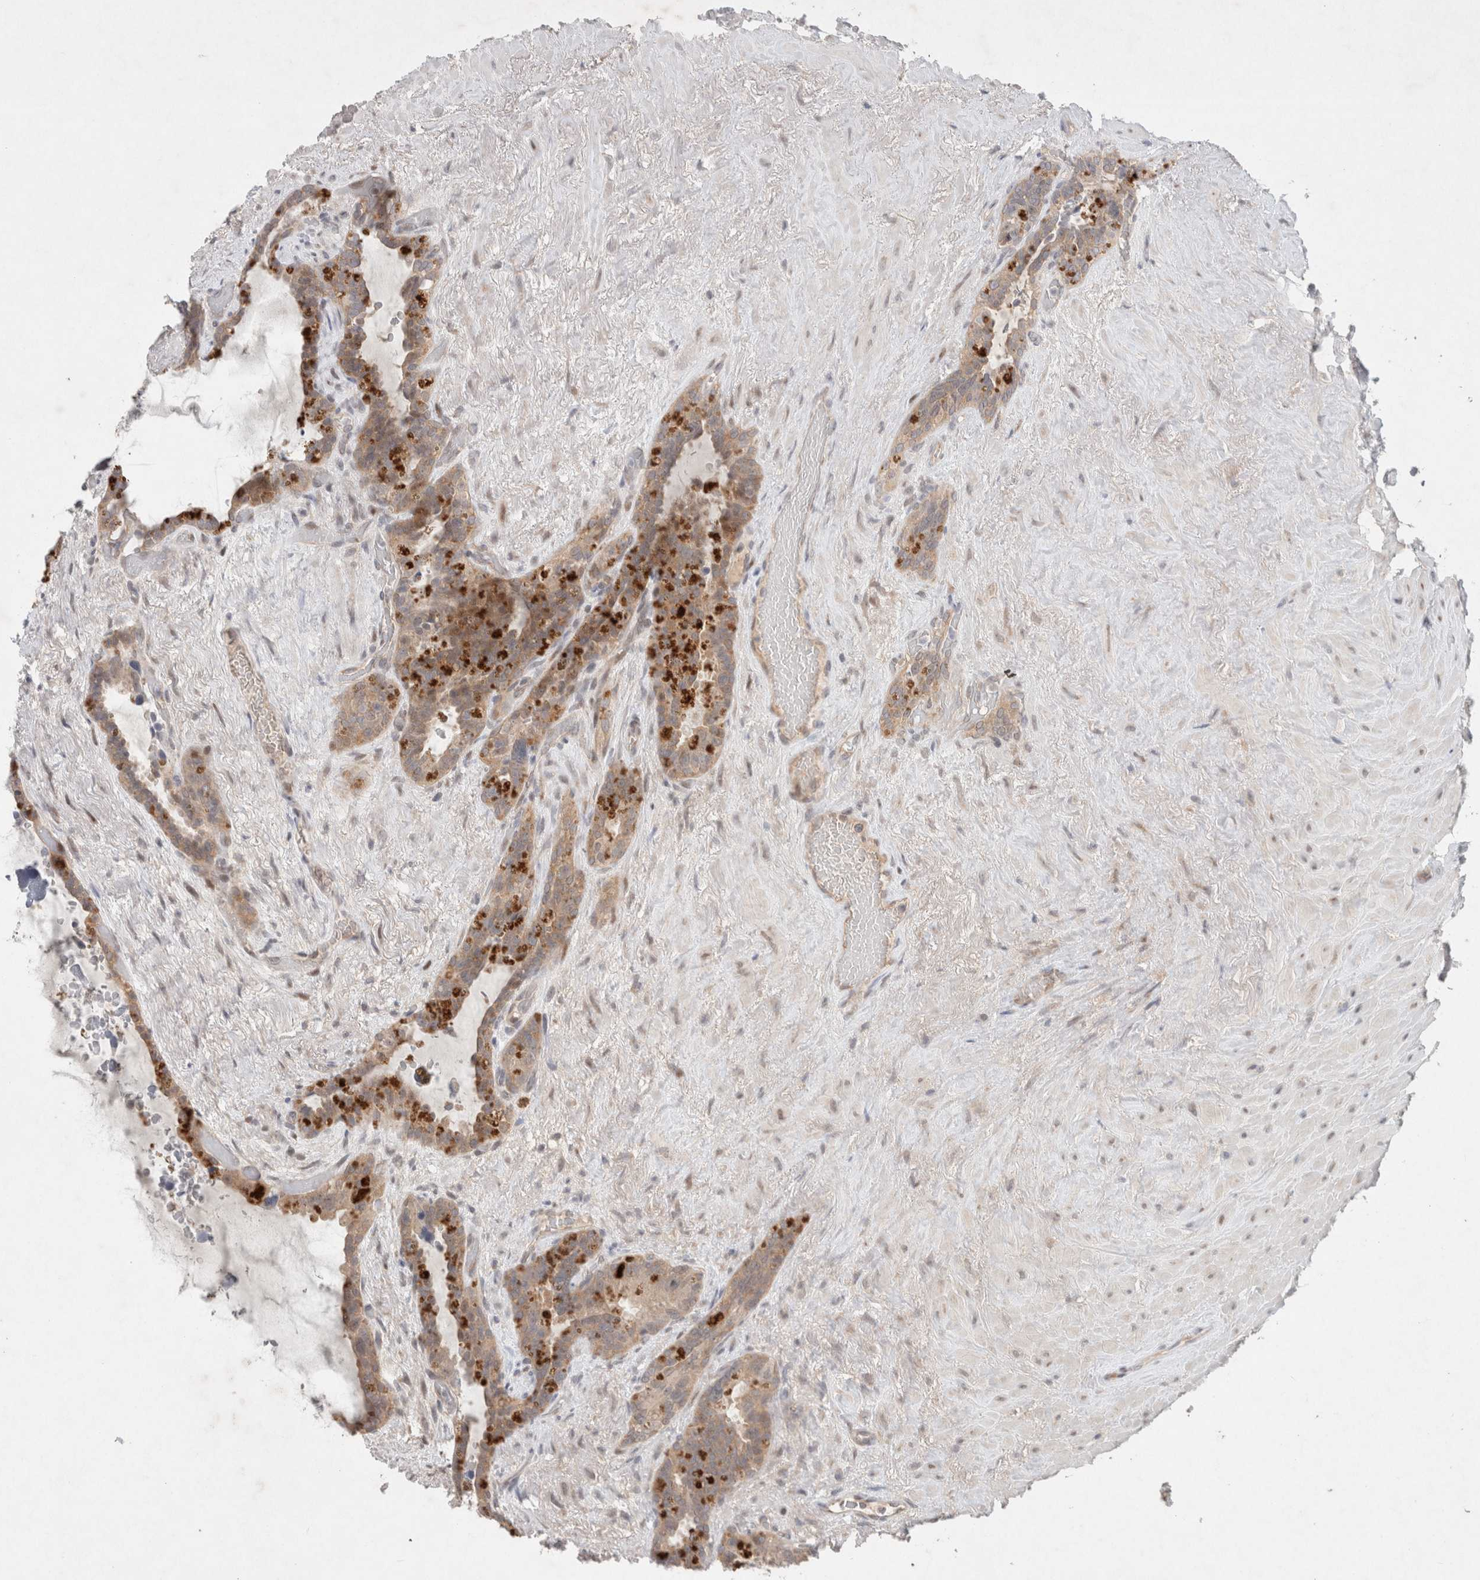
{"staining": {"intensity": "weak", "quantity": "25%-75%", "location": "cytoplasmic/membranous"}, "tissue": "seminal vesicle", "cell_type": "Glandular cells", "image_type": "normal", "snomed": [{"axis": "morphology", "description": "Normal tissue, NOS"}, {"axis": "topography", "description": "Seminal veicle"}], "caption": "Protein staining of benign seminal vesicle exhibits weak cytoplasmic/membranous expression in about 25%-75% of glandular cells.", "gene": "RASAL2", "patient": {"sex": "male", "age": 80}}